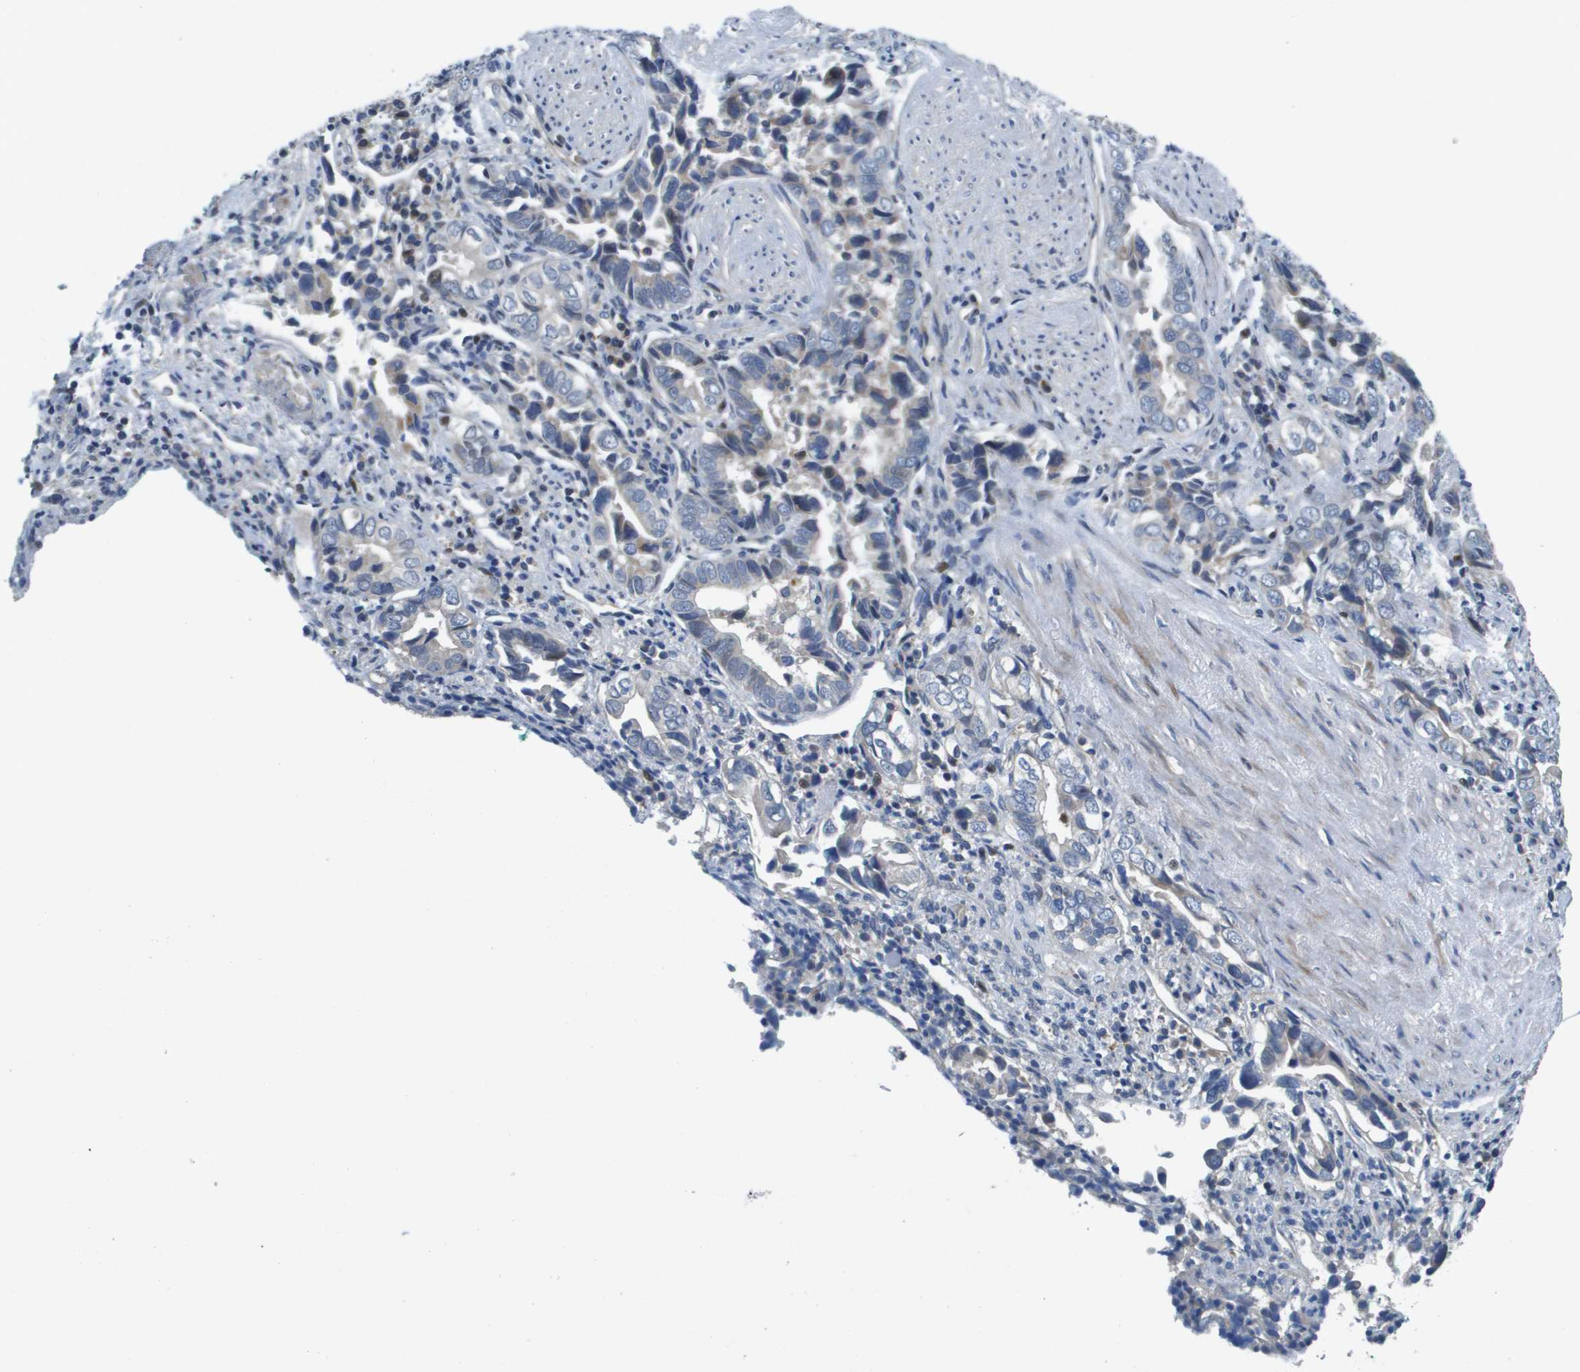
{"staining": {"intensity": "negative", "quantity": "none", "location": "none"}, "tissue": "liver cancer", "cell_type": "Tumor cells", "image_type": "cancer", "snomed": [{"axis": "morphology", "description": "Cholangiocarcinoma"}, {"axis": "topography", "description": "Liver"}], "caption": "This is an IHC histopathology image of liver cholangiocarcinoma. There is no expression in tumor cells.", "gene": "SCN4B", "patient": {"sex": "female", "age": 79}}